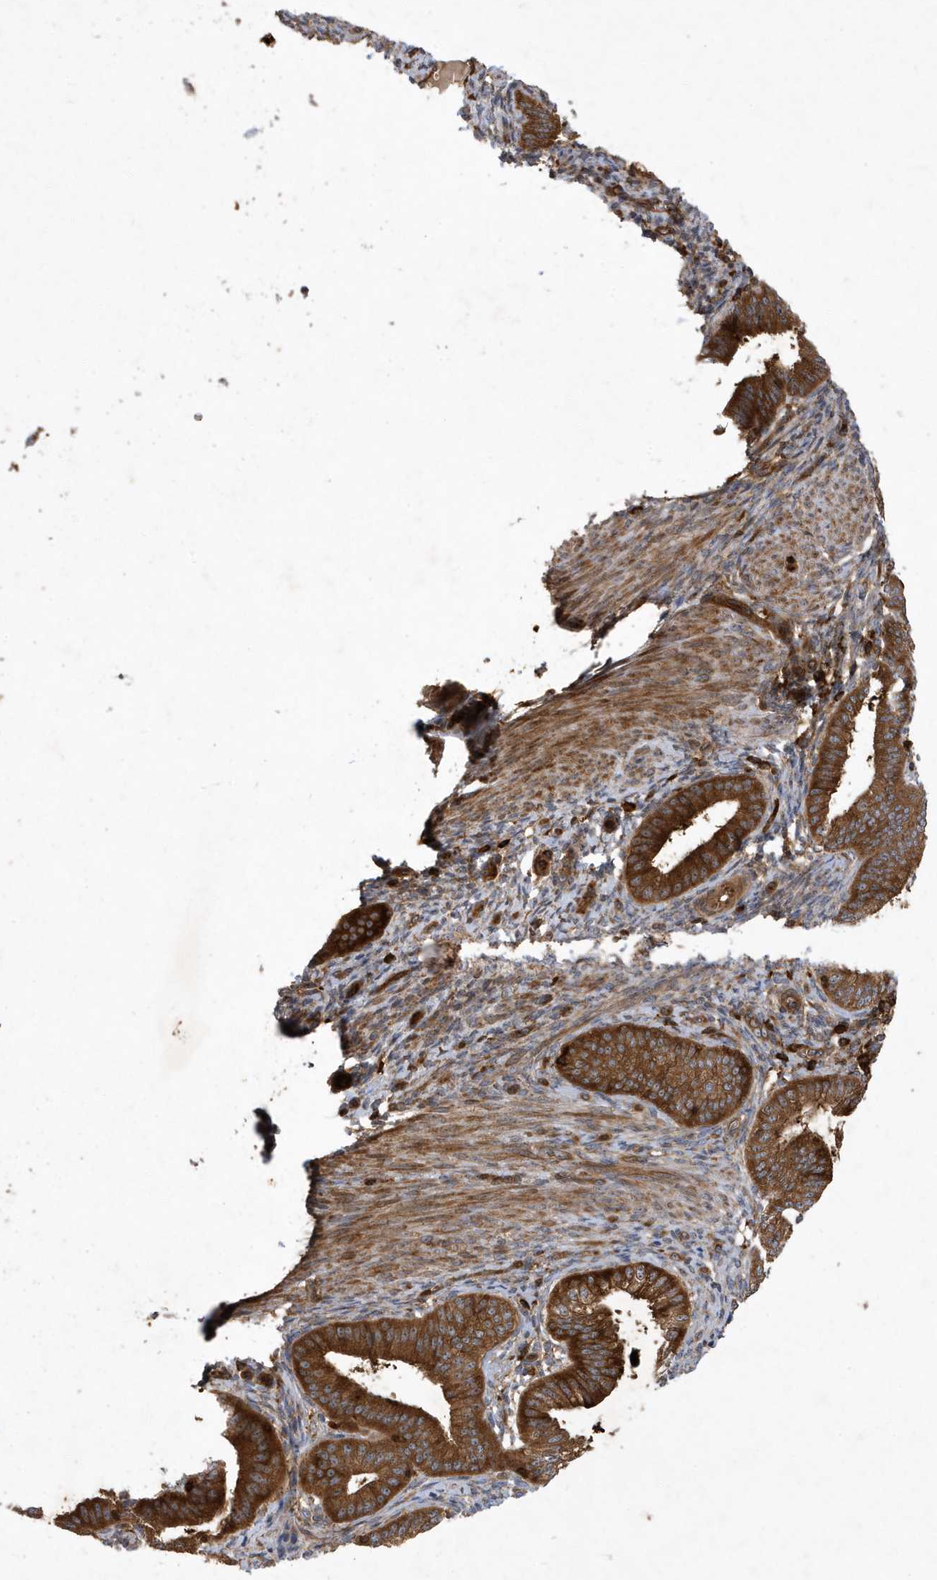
{"staining": {"intensity": "moderate", "quantity": "25%-75%", "location": "cytoplasmic/membranous"}, "tissue": "endometrium", "cell_type": "Cells in endometrial stroma", "image_type": "normal", "snomed": [{"axis": "morphology", "description": "Normal tissue, NOS"}, {"axis": "topography", "description": "Endometrium"}], "caption": "Immunohistochemical staining of normal human endometrium shows 25%-75% levels of moderate cytoplasmic/membranous protein staining in approximately 25%-75% of cells in endometrial stroma. (IHC, brightfield microscopy, high magnification).", "gene": "LAPTM4A", "patient": {"sex": "female", "age": 39}}